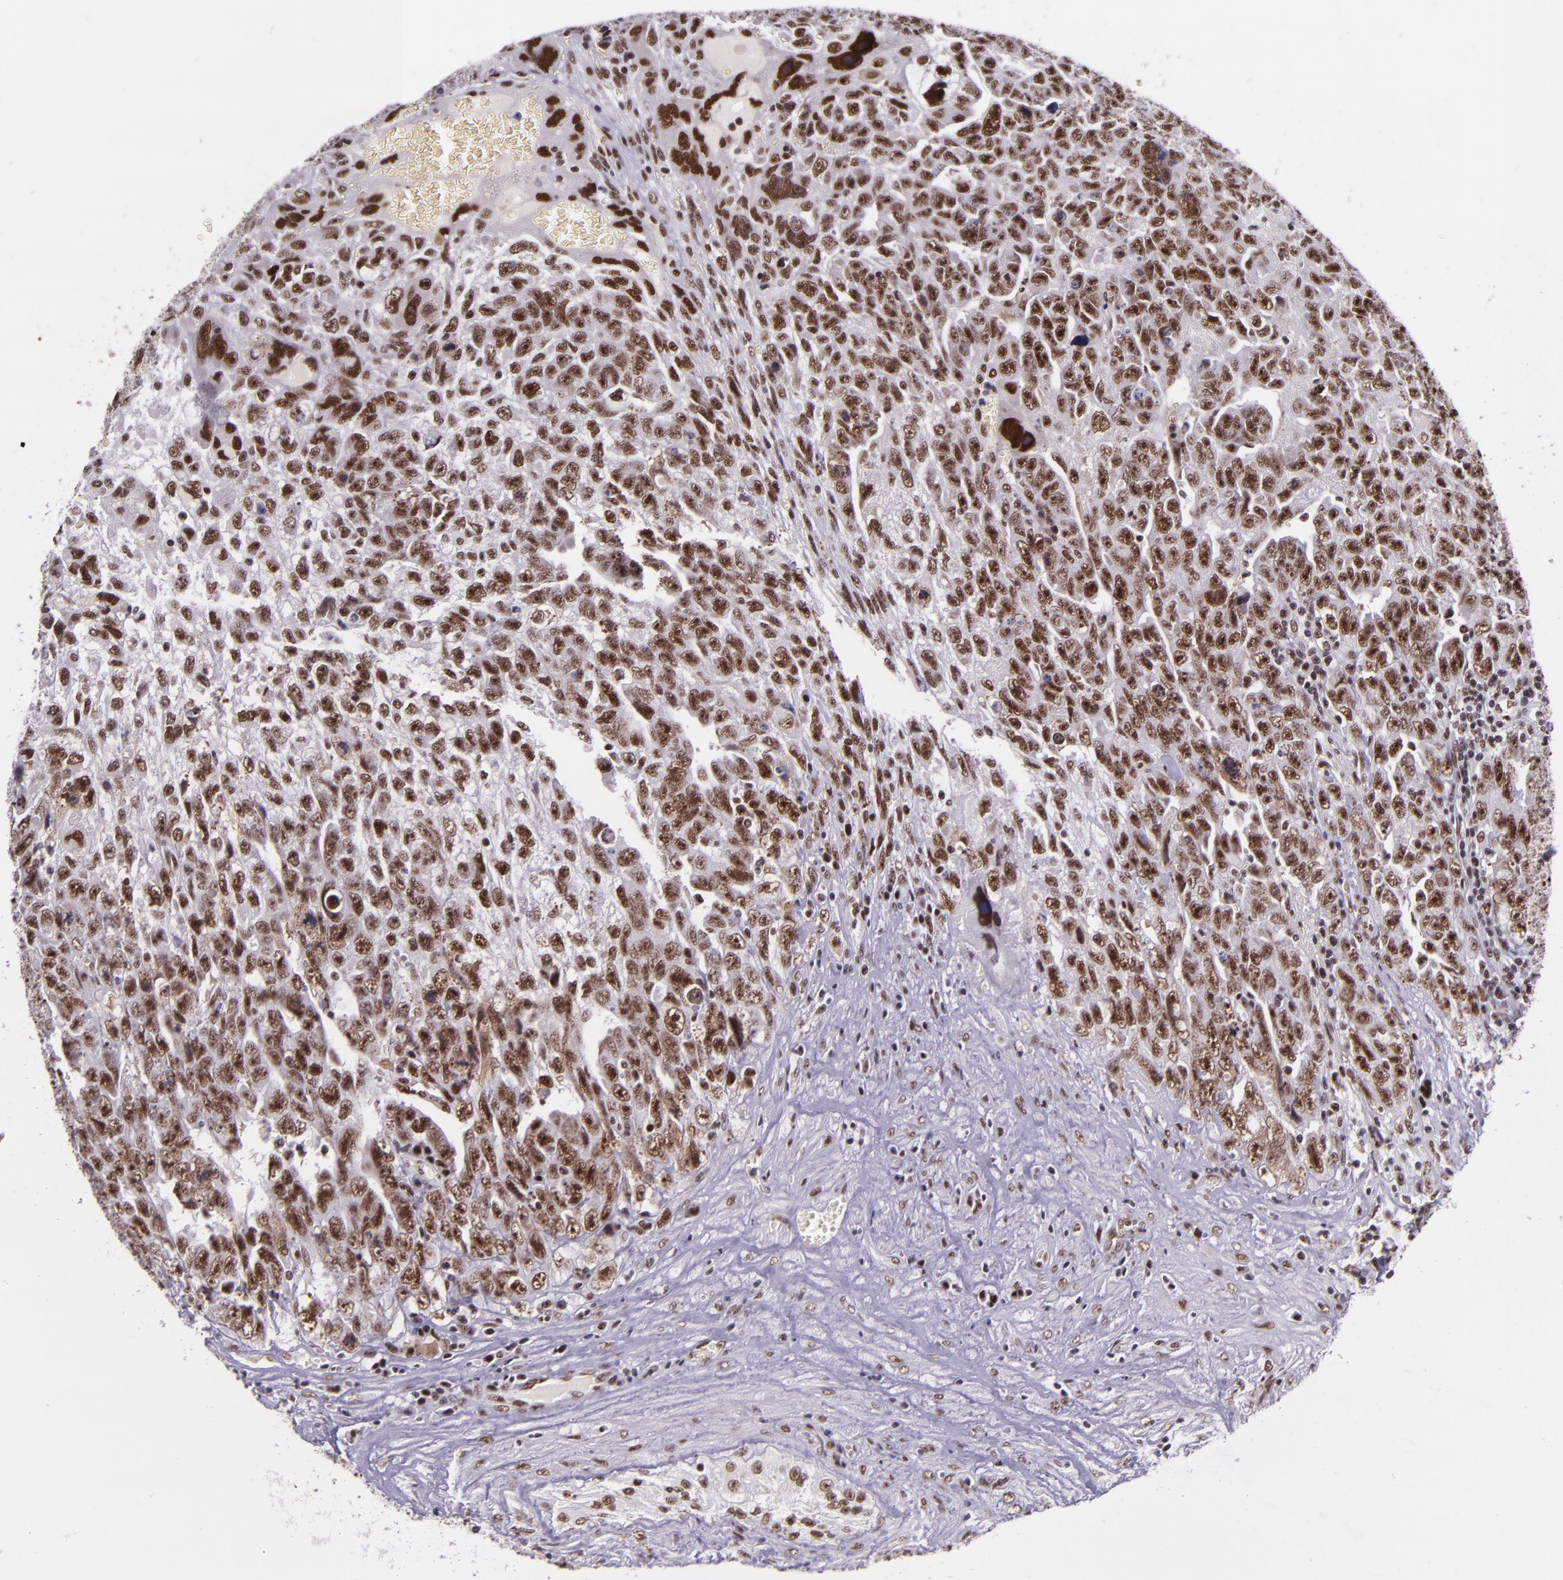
{"staining": {"intensity": "strong", "quantity": ">75%", "location": "nuclear"}, "tissue": "testis cancer", "cell_type": "Tumor cells", "image_type": "cancer", "snomed": [{"axis": "morphology", "description": "Carcinoma, Embryonal, NOS"}, {"axis": "topography", "description": "Testis"}], "caption": "Tumor cells reveal strong nuclear expression in approximately >75% of cells in embryonal carcinoma (testis).", "gene": "GPKOW", "patient": {"sex": "male", "age": 28}}